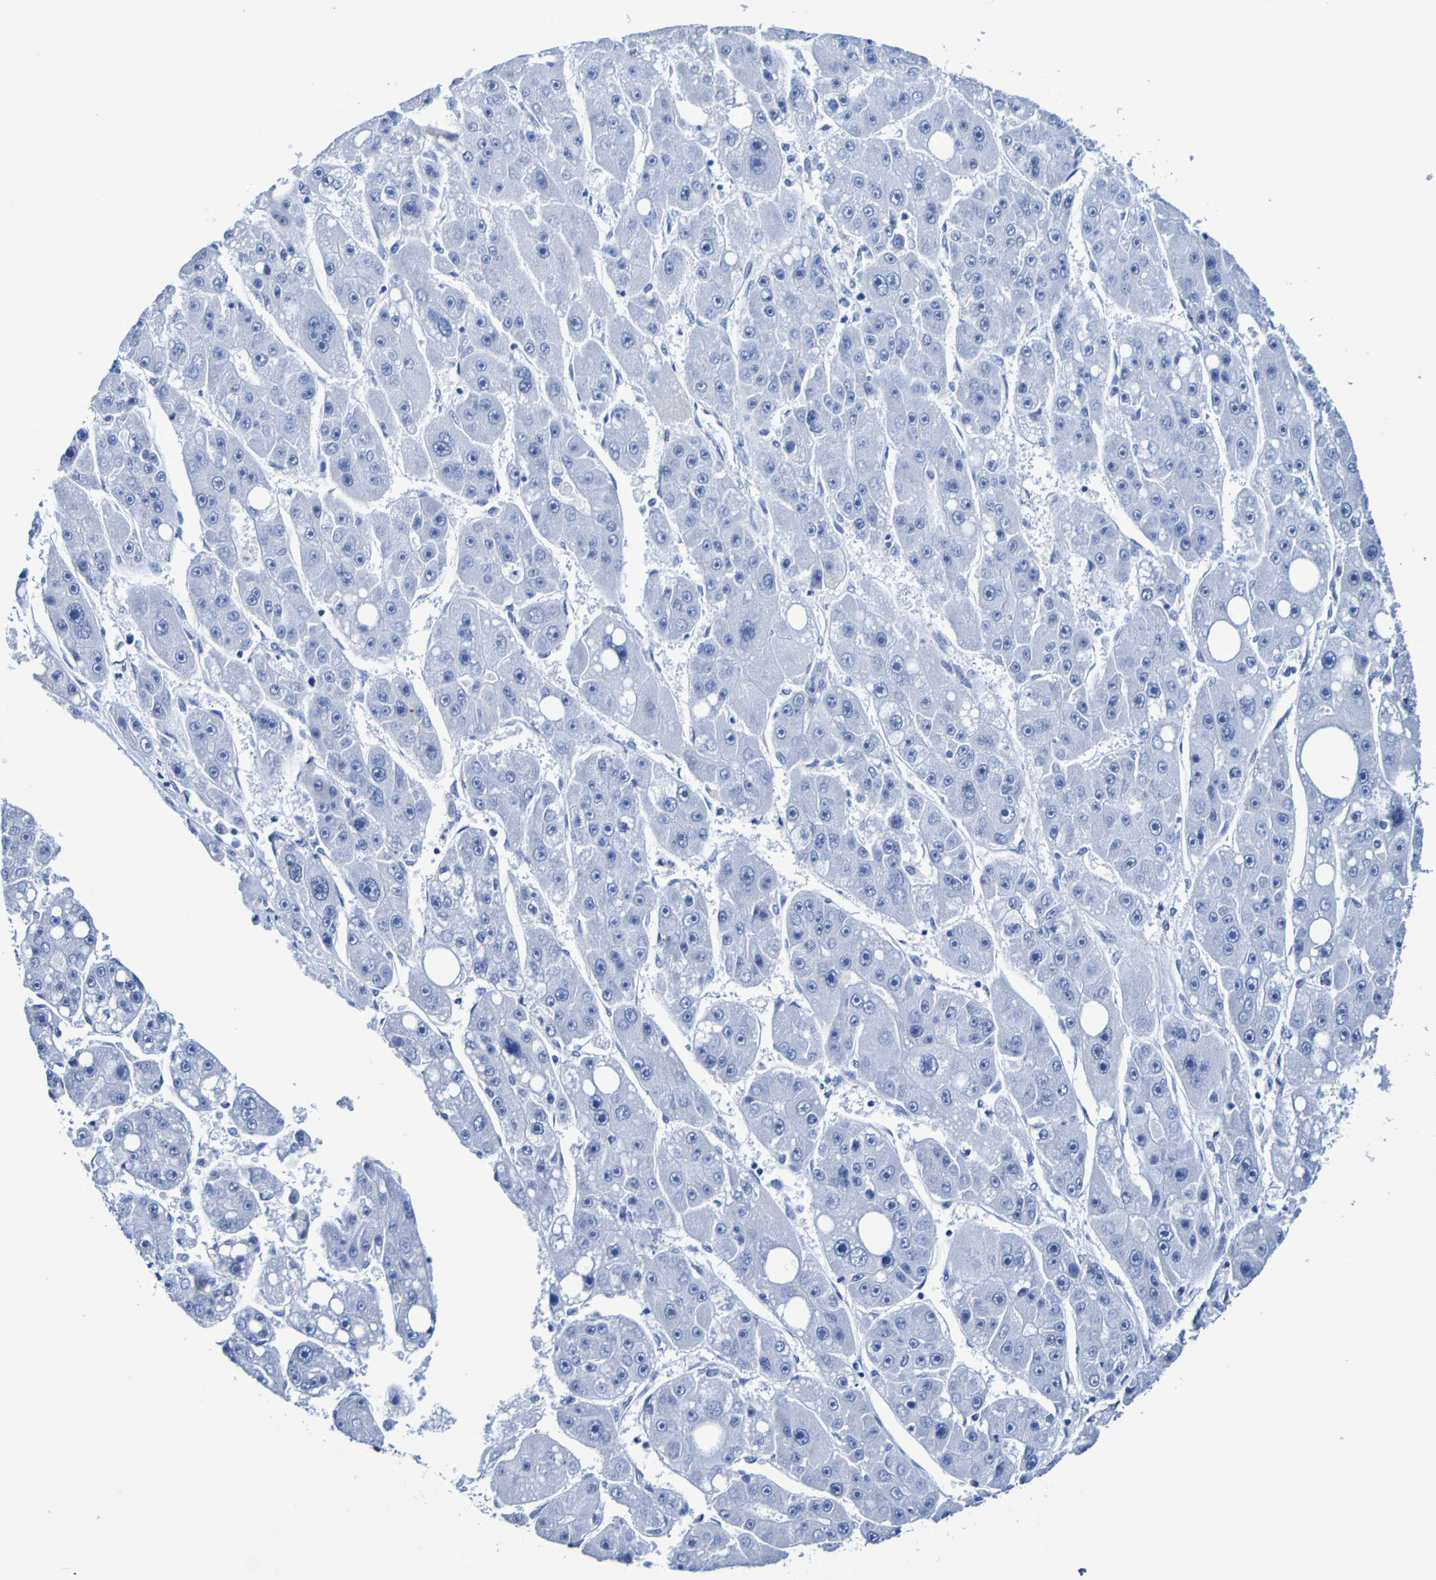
{"staining": {"intensity": "negative", "quantity": "none", "location": "none"}, "tissue": "liver cancer", "cell_type": "Tumor cells", "image_type": "cancer", "snomed": [{"axis": "morphology", "description": "Carcinoma, Hepatocellular, NOS"}, {"axis": "topography", "description": "Liver"}], "caption": "Immunohistochemistry micrograph of human hepatocellular carcinoma (liver) stained for a protein (brown), which exhibits no staining in tumor cells.", "gene": "DPEP1", "patient": {"sex": "female", "age": 61}}